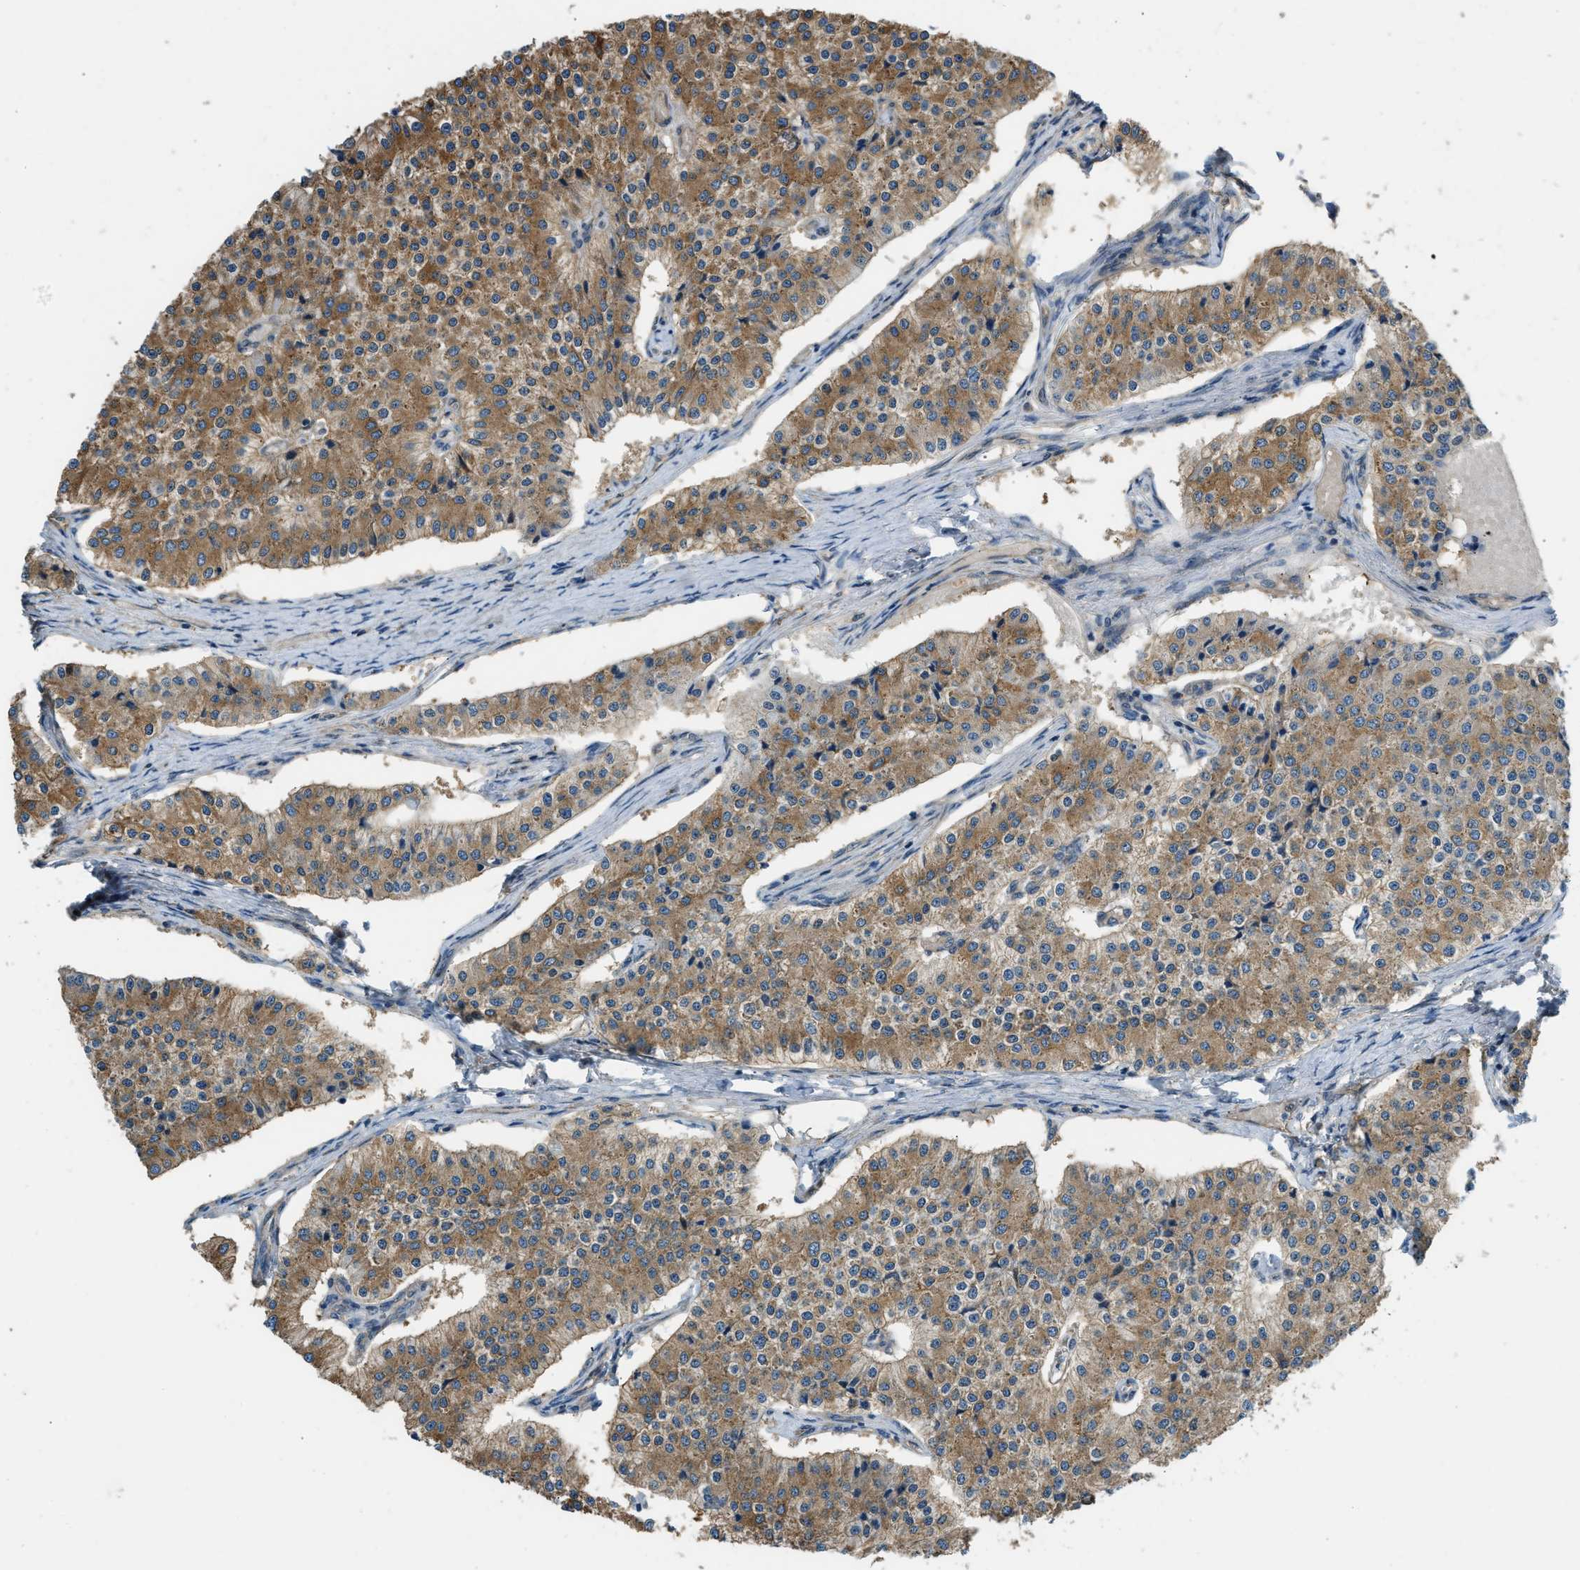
{"staining": {"intensity": "moderate", "quantity": ">75%", "location": "cytoplasmic/membranous"}, "tissue": "carcinoid", "cell_type": "Tumor cells", "image_type": "cancer", "snomed": [{"axis": "morphology", "description": "Carcinoid, malignant, NOS"}, {"axis": "topography", "description": "Colon"}], "caption": "Immunohistochemistry (IHC) staining of carcinoid, which reveals medium levels of moderate cytoplasmic/membranous staining in approximately >75% of tumor cells indicating moderate cytoplasmic/membranous protein expression. The staining was performed using DAB (3,3'-diaminobenzidine) (brown) for protein detection and nuclei were counterstained in hematoxylin (blue).", "gene": "OS9", "patient": {"sex": "female", "age": 52}}